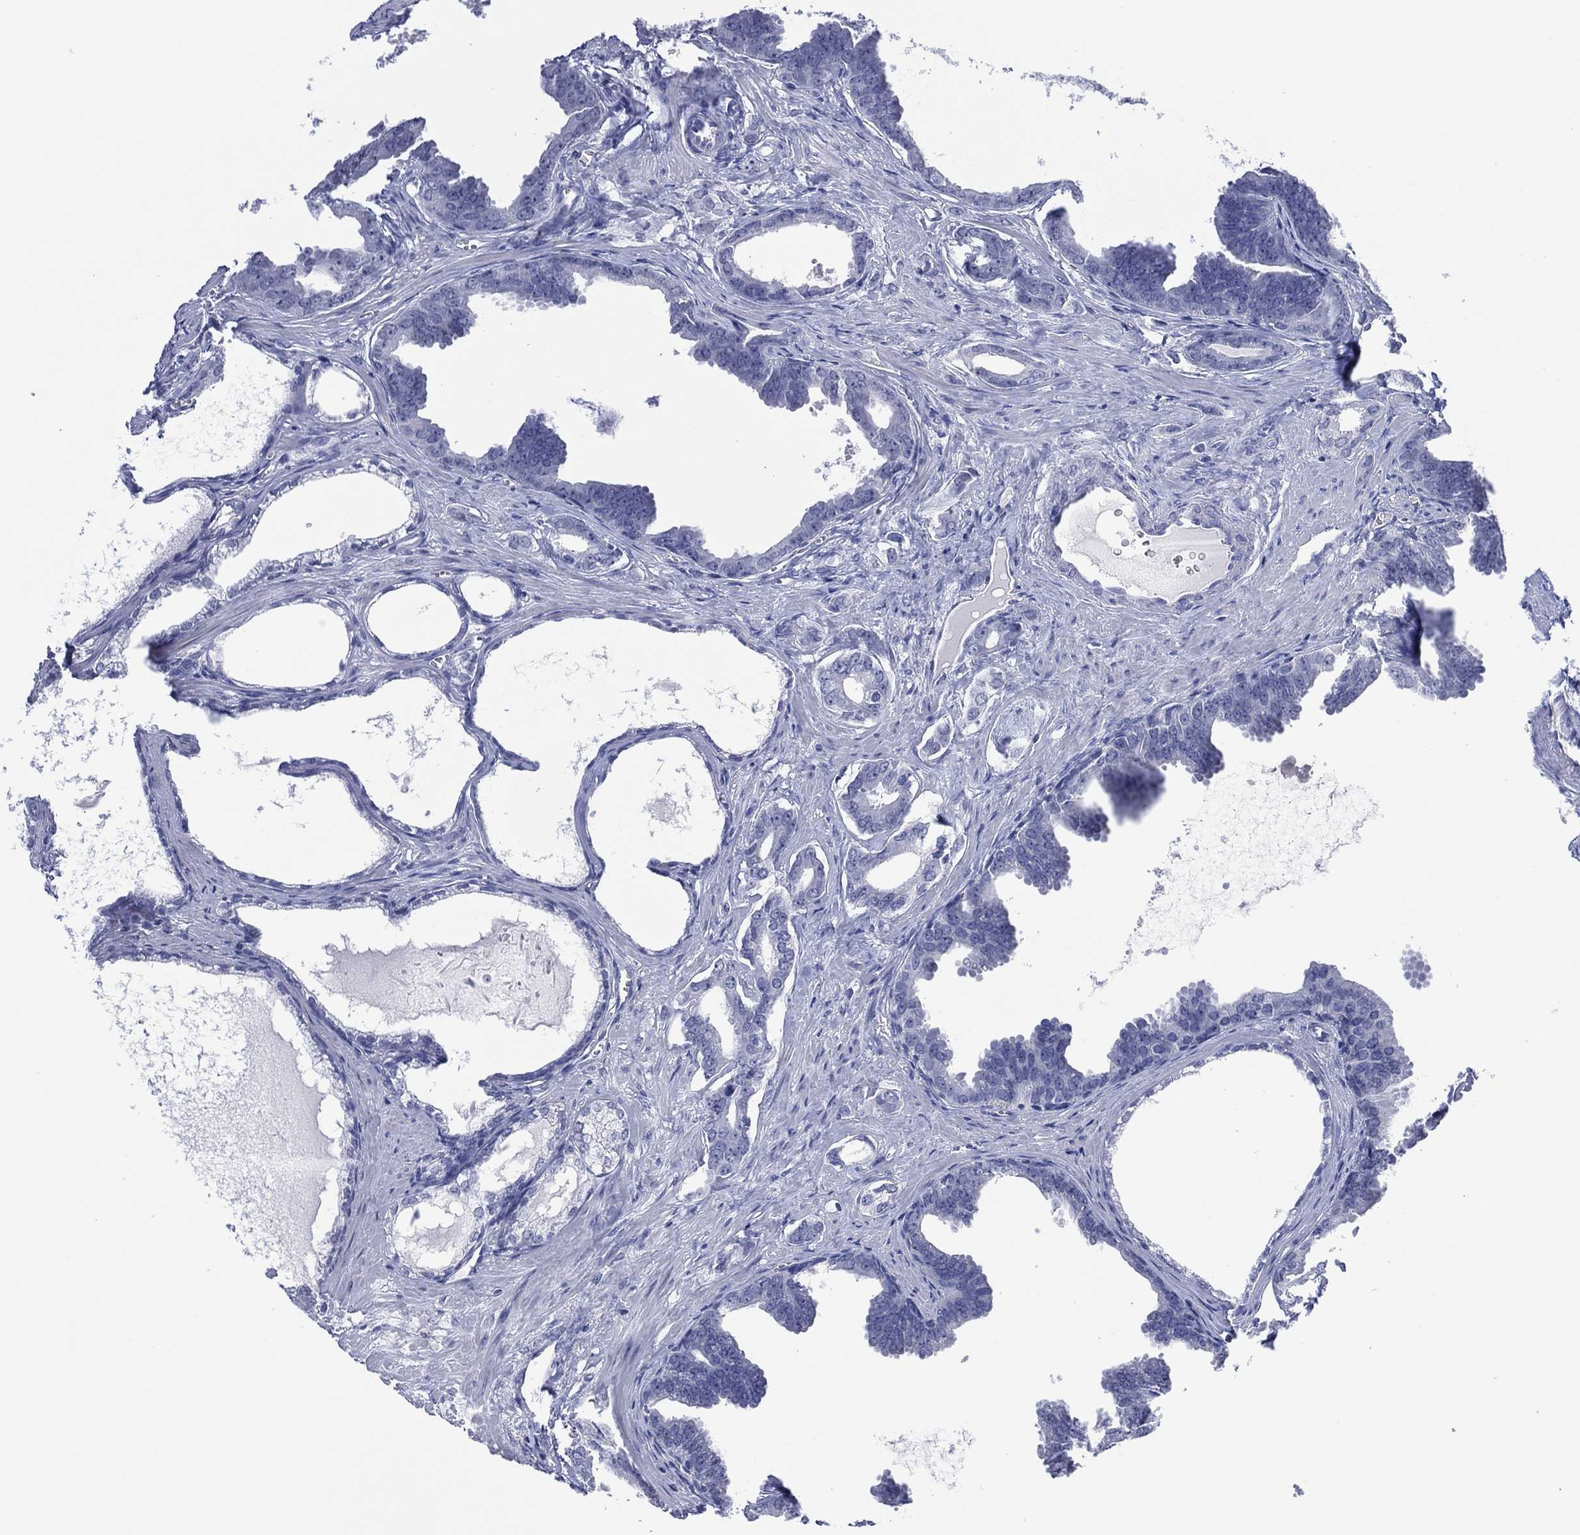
{"staining": {"intensity": "negative", "quantity": "none", "location": "none"}, "tissue": "prostate cancer", "cell_type": "Tumor cells", "image_type": "cancer", "snomed": [{"axis": "morphology", "description": "Adenocarcinoma, NOS"}, {"axis": "topography", "description": "Prostate"}], "caption": "Micrograph shows no significant protein staining in tumor cells of prostate cancer. (Brightfield microscopy of DAB immunohistochemistry at high magnification).", "gene": "UTF1", "patient": {"sex": "male", "age": 66}}